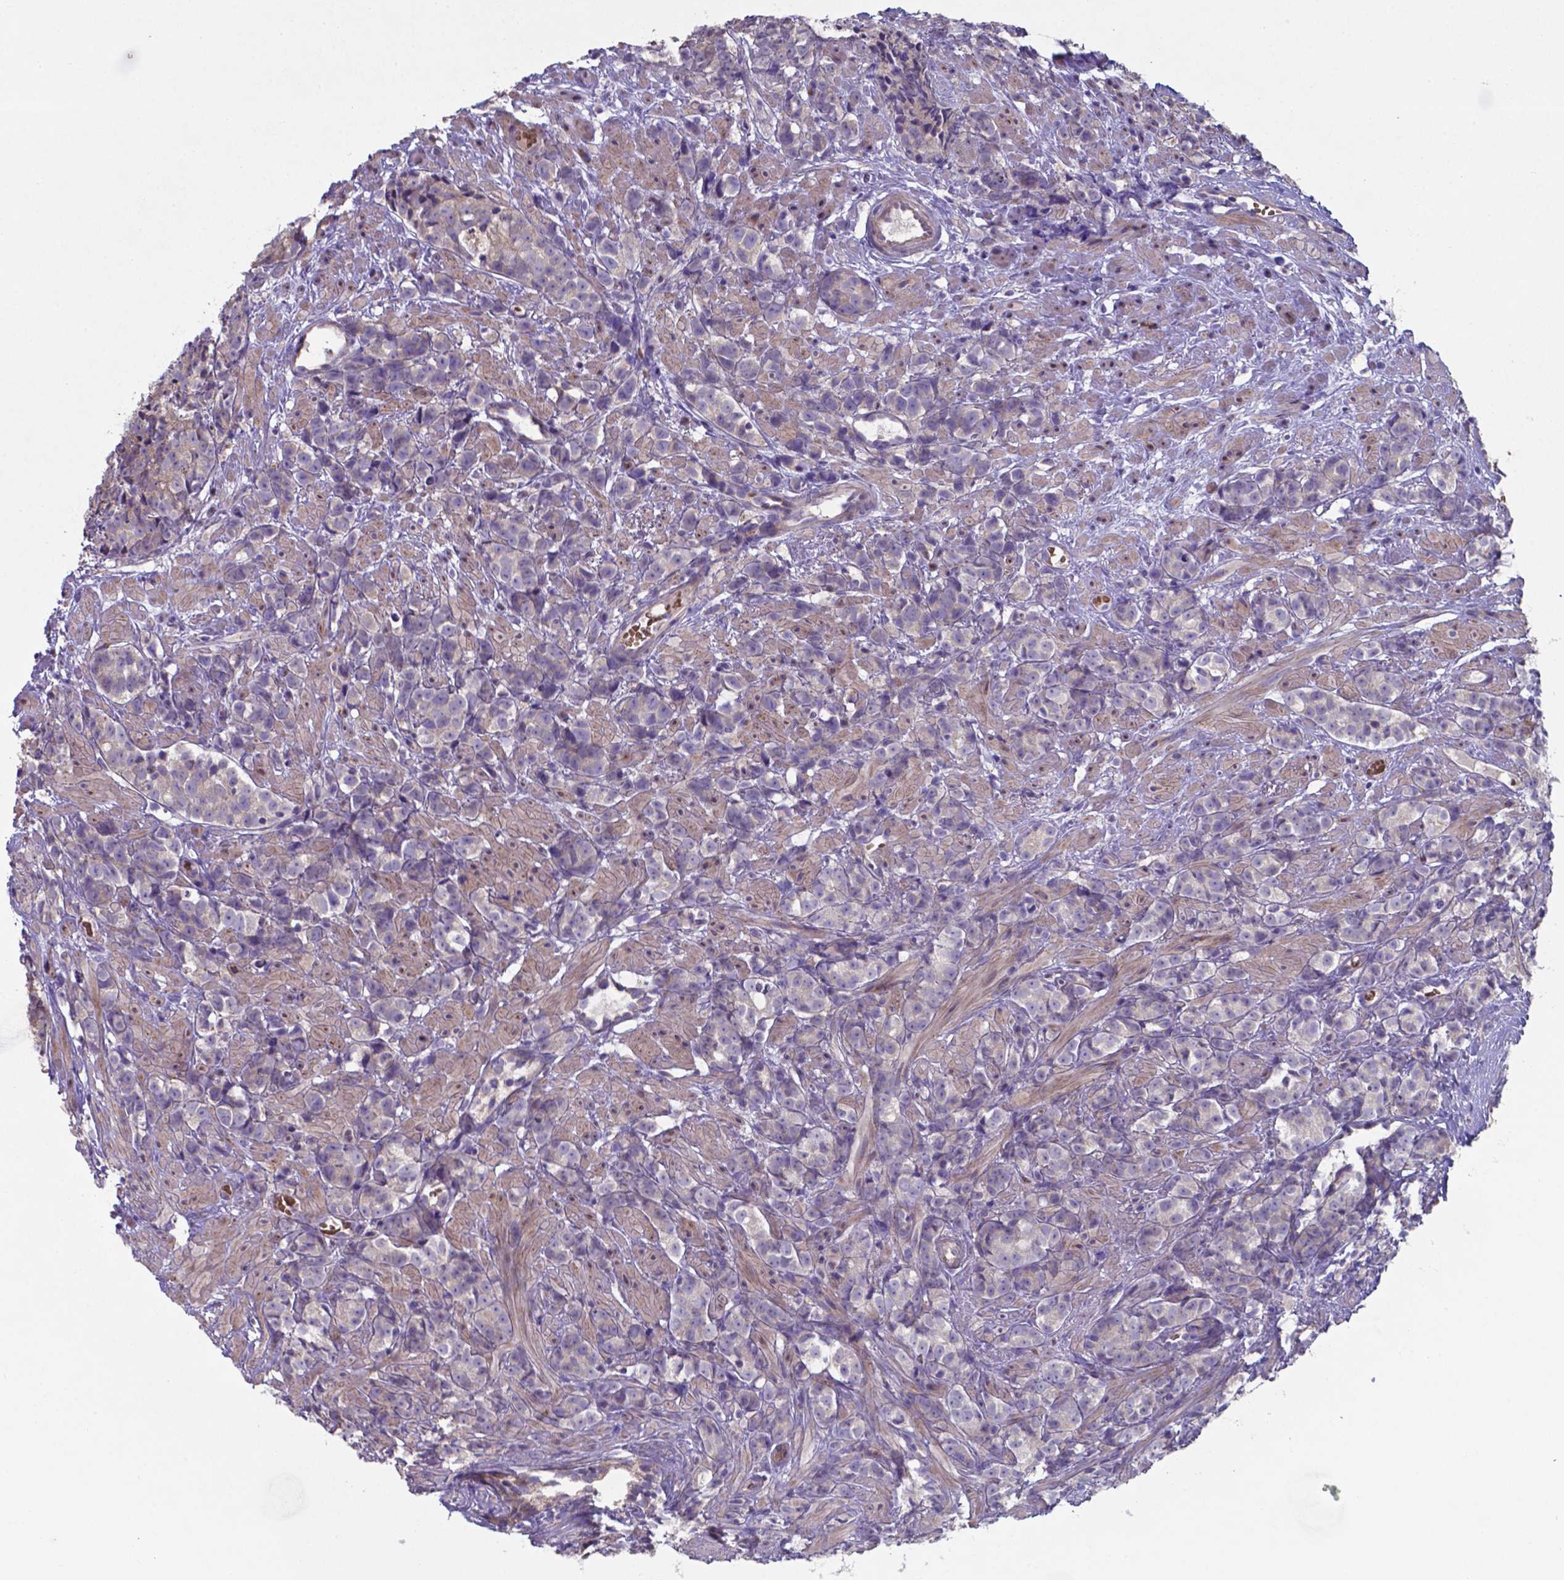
{"staining": {"intensity": "negative", "quantity": "none", "location": "none"}, "tissue": "prostate cancer", "cell_type": "Tumor cells", "image_type": "cancer", "snomed": [{"axis": "morphology", "description": "Adenocarcinoma, High grade"}, {"axis": "topography", "description": "Prostate"}], "caption": "This micrograph is of adenocarcinoma (high-grade) (prostate) stained with IHC to label a protein in brown with the nuclei are counter-stained blue. There is no positivity in tumor cells.", "gene": "TYRO3", "patient": {"sex": "male", "age": 81}}